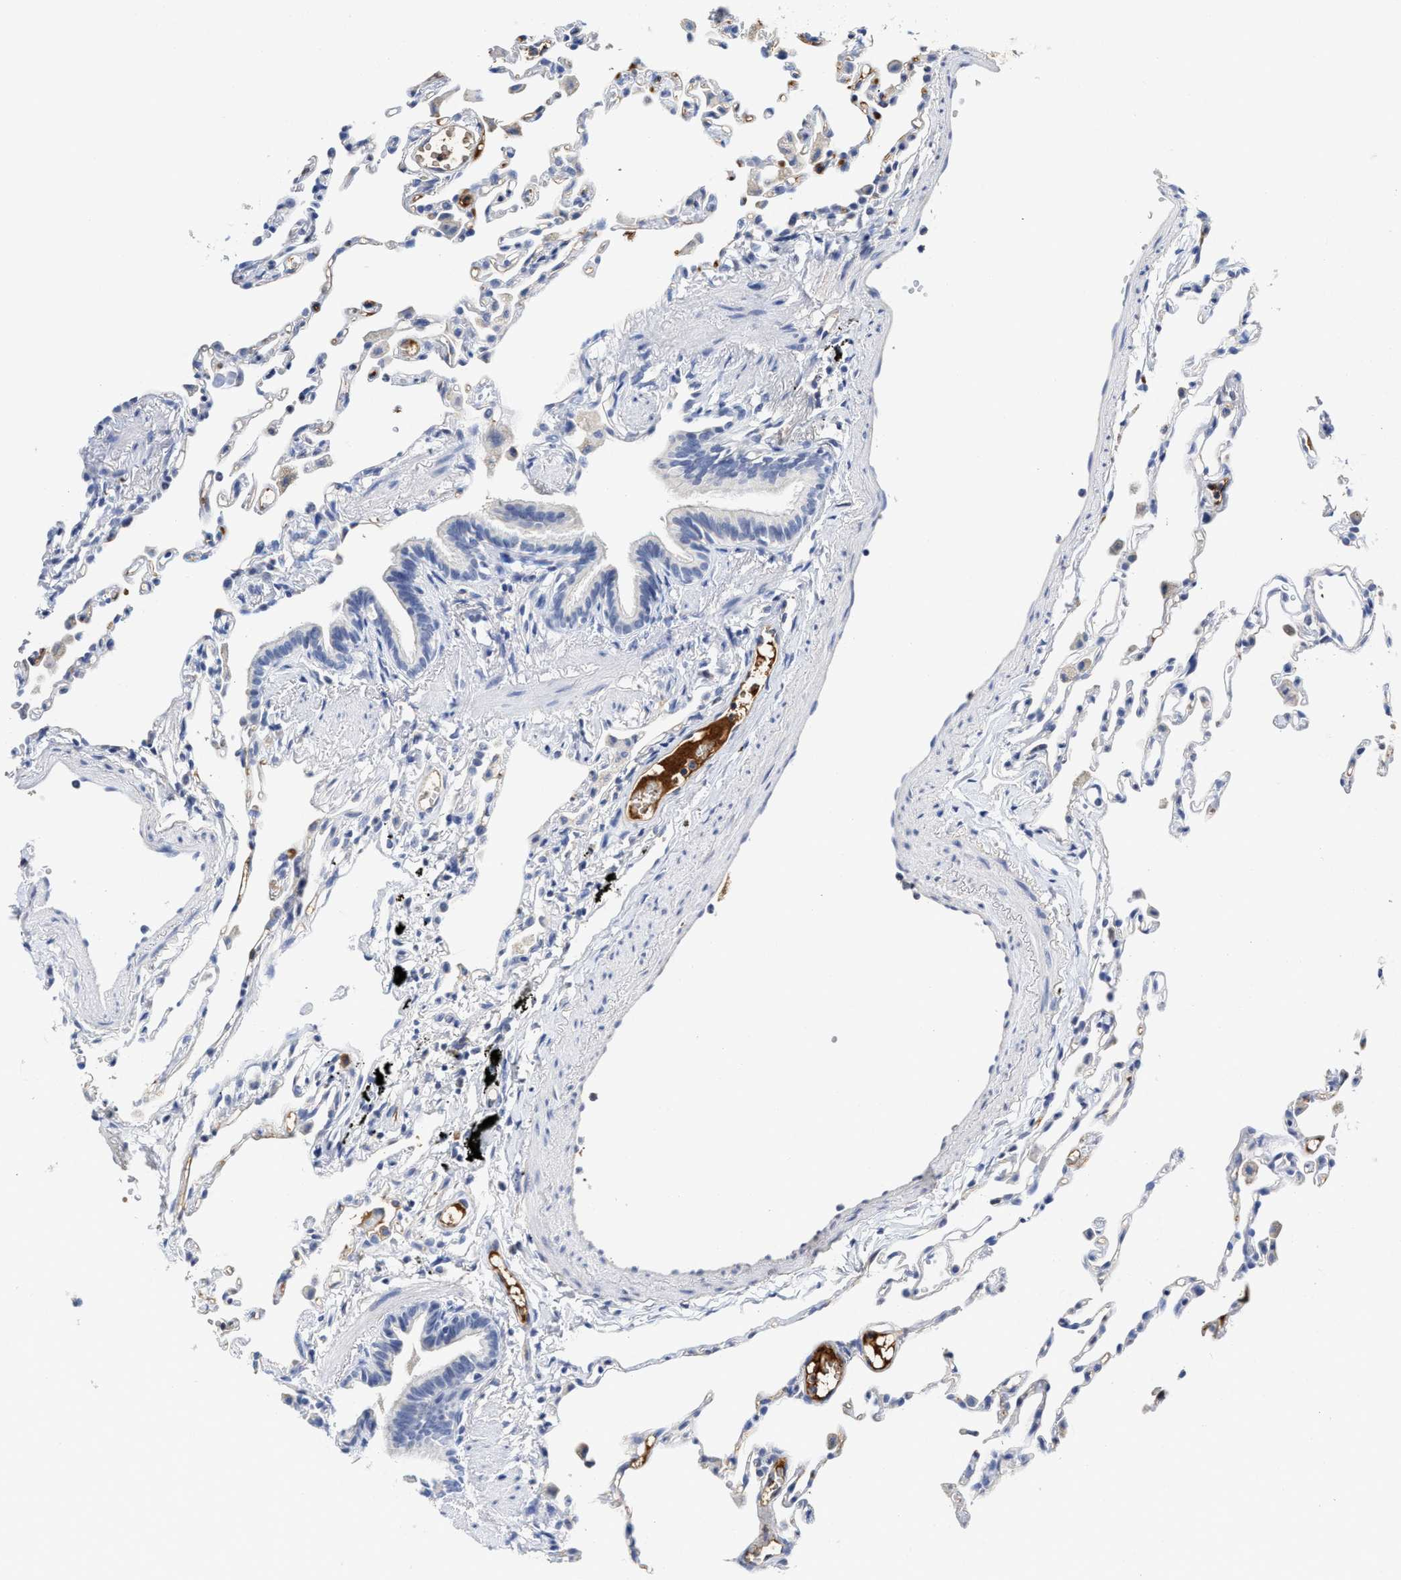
{"staining": {"intensity": "negative", "quantity": "none", "location": "none"}, "tissue": "lung", "cell_type": "Alveolar cells", "image_type": "normal", "snomed": [{"axis": "morphology", "description": "Normal tissue, NOS"}, {"axis": "topography", "description": "Lung"}], "caption": "A histopathology image of human lung is negative for staining in alveolar cells. Brightfield microscopy of immunohistochemistry (IHC) stained with DAB (brown) and hematoxylin (blue), captured at high magnification.", "gene": "C2", "patient": {"sex": "female", "age": 49}}